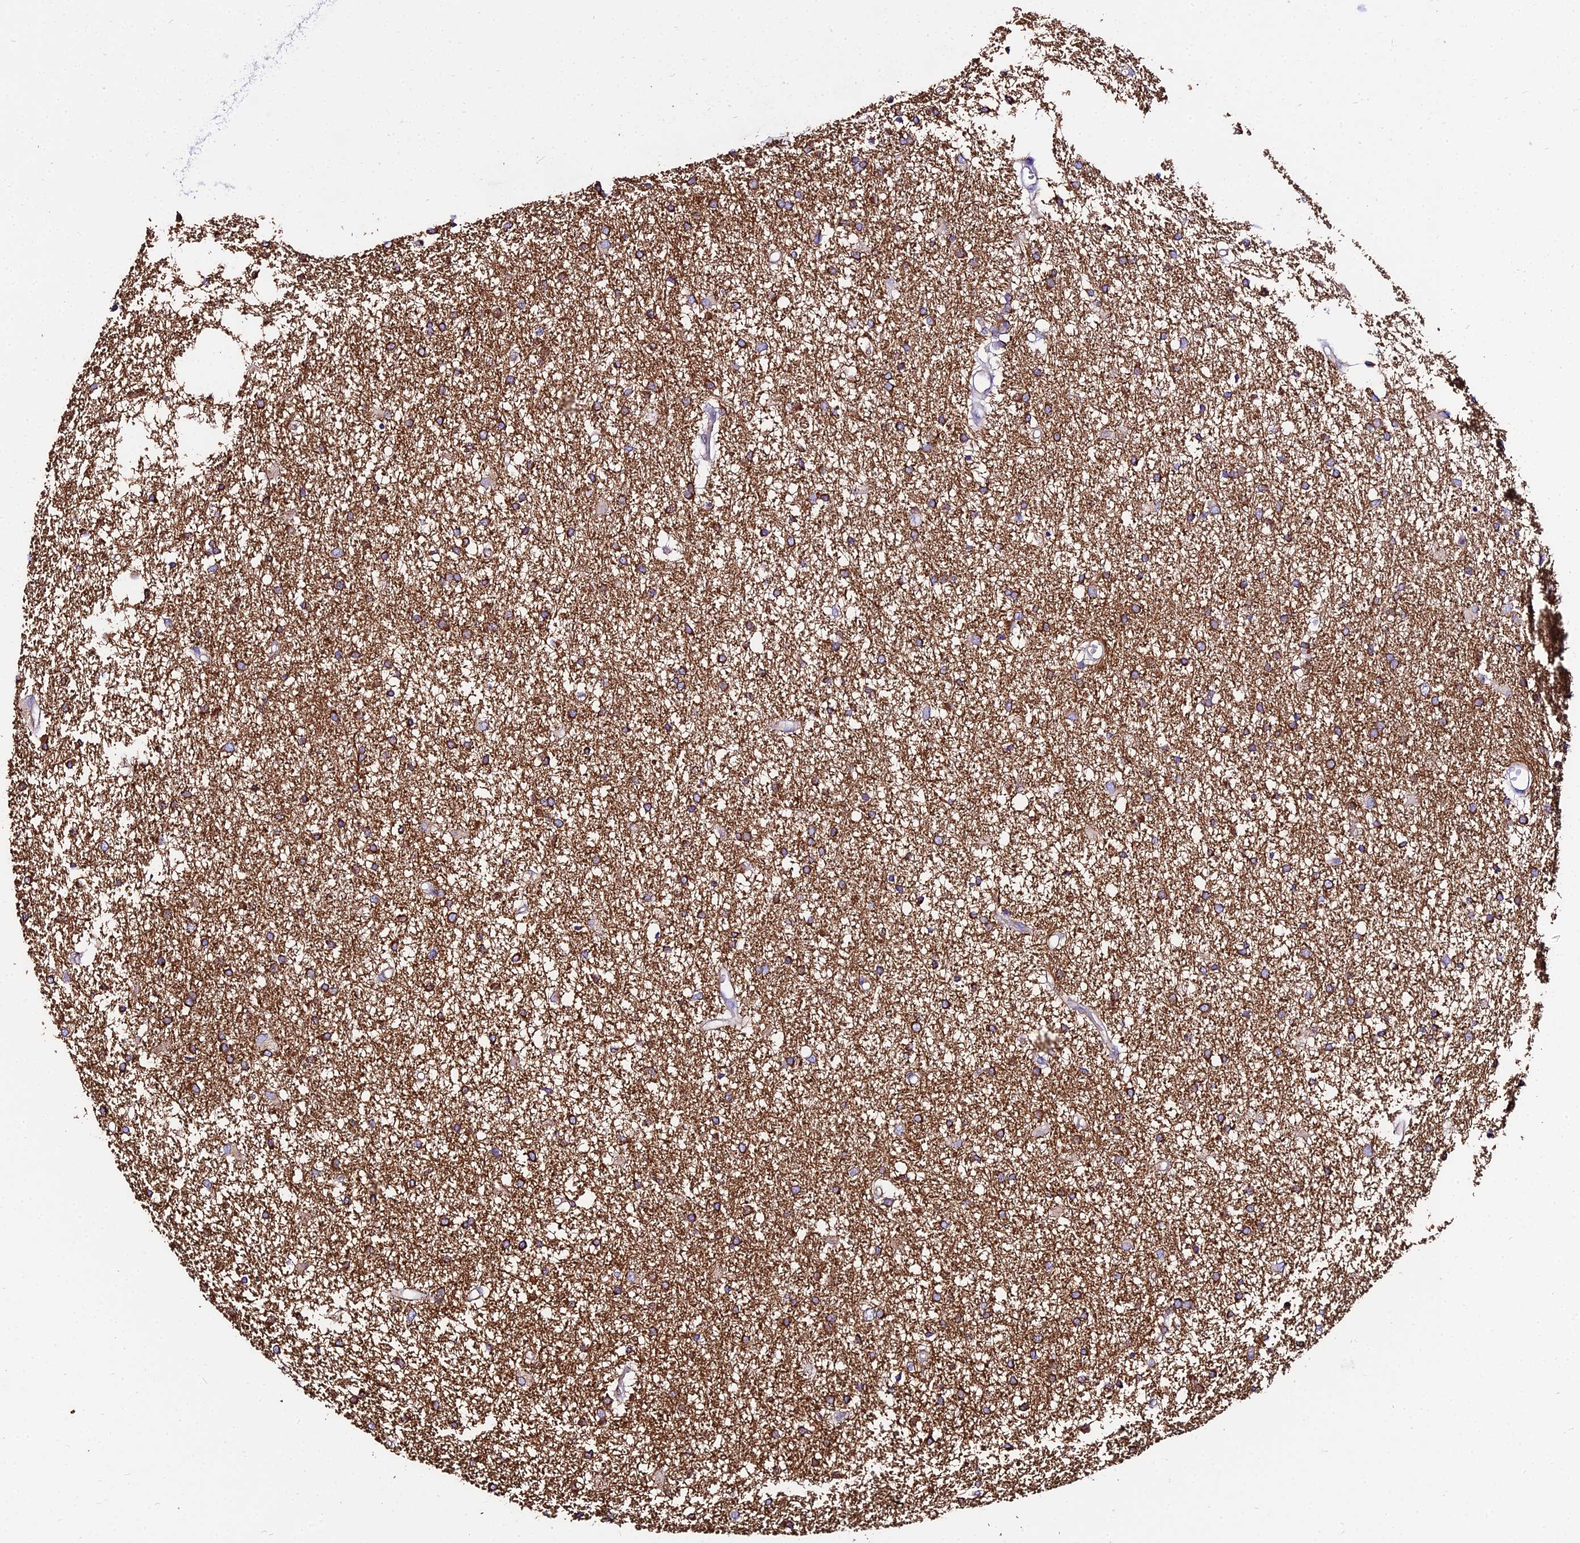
{"staining": {"intensity": "strong", "quantity": ">75%", "location": "cytoplasmic/membranous"}, "tissue": "glioma", "cell_type": "Tumor cells", "image_type": "cancer", "snomed": [{"axis": "morphology", "description": "Glioma, malignant, High grade"}, {"axis": "topography", "description": "Brain"}], "caption": "Protein staining of glioma tissue shows strong cytoplasmic/membranous positivity in about >75% of tumor cells.", "gene": "TUBA3D", "patient": {"sex": "male", "age": 77}}